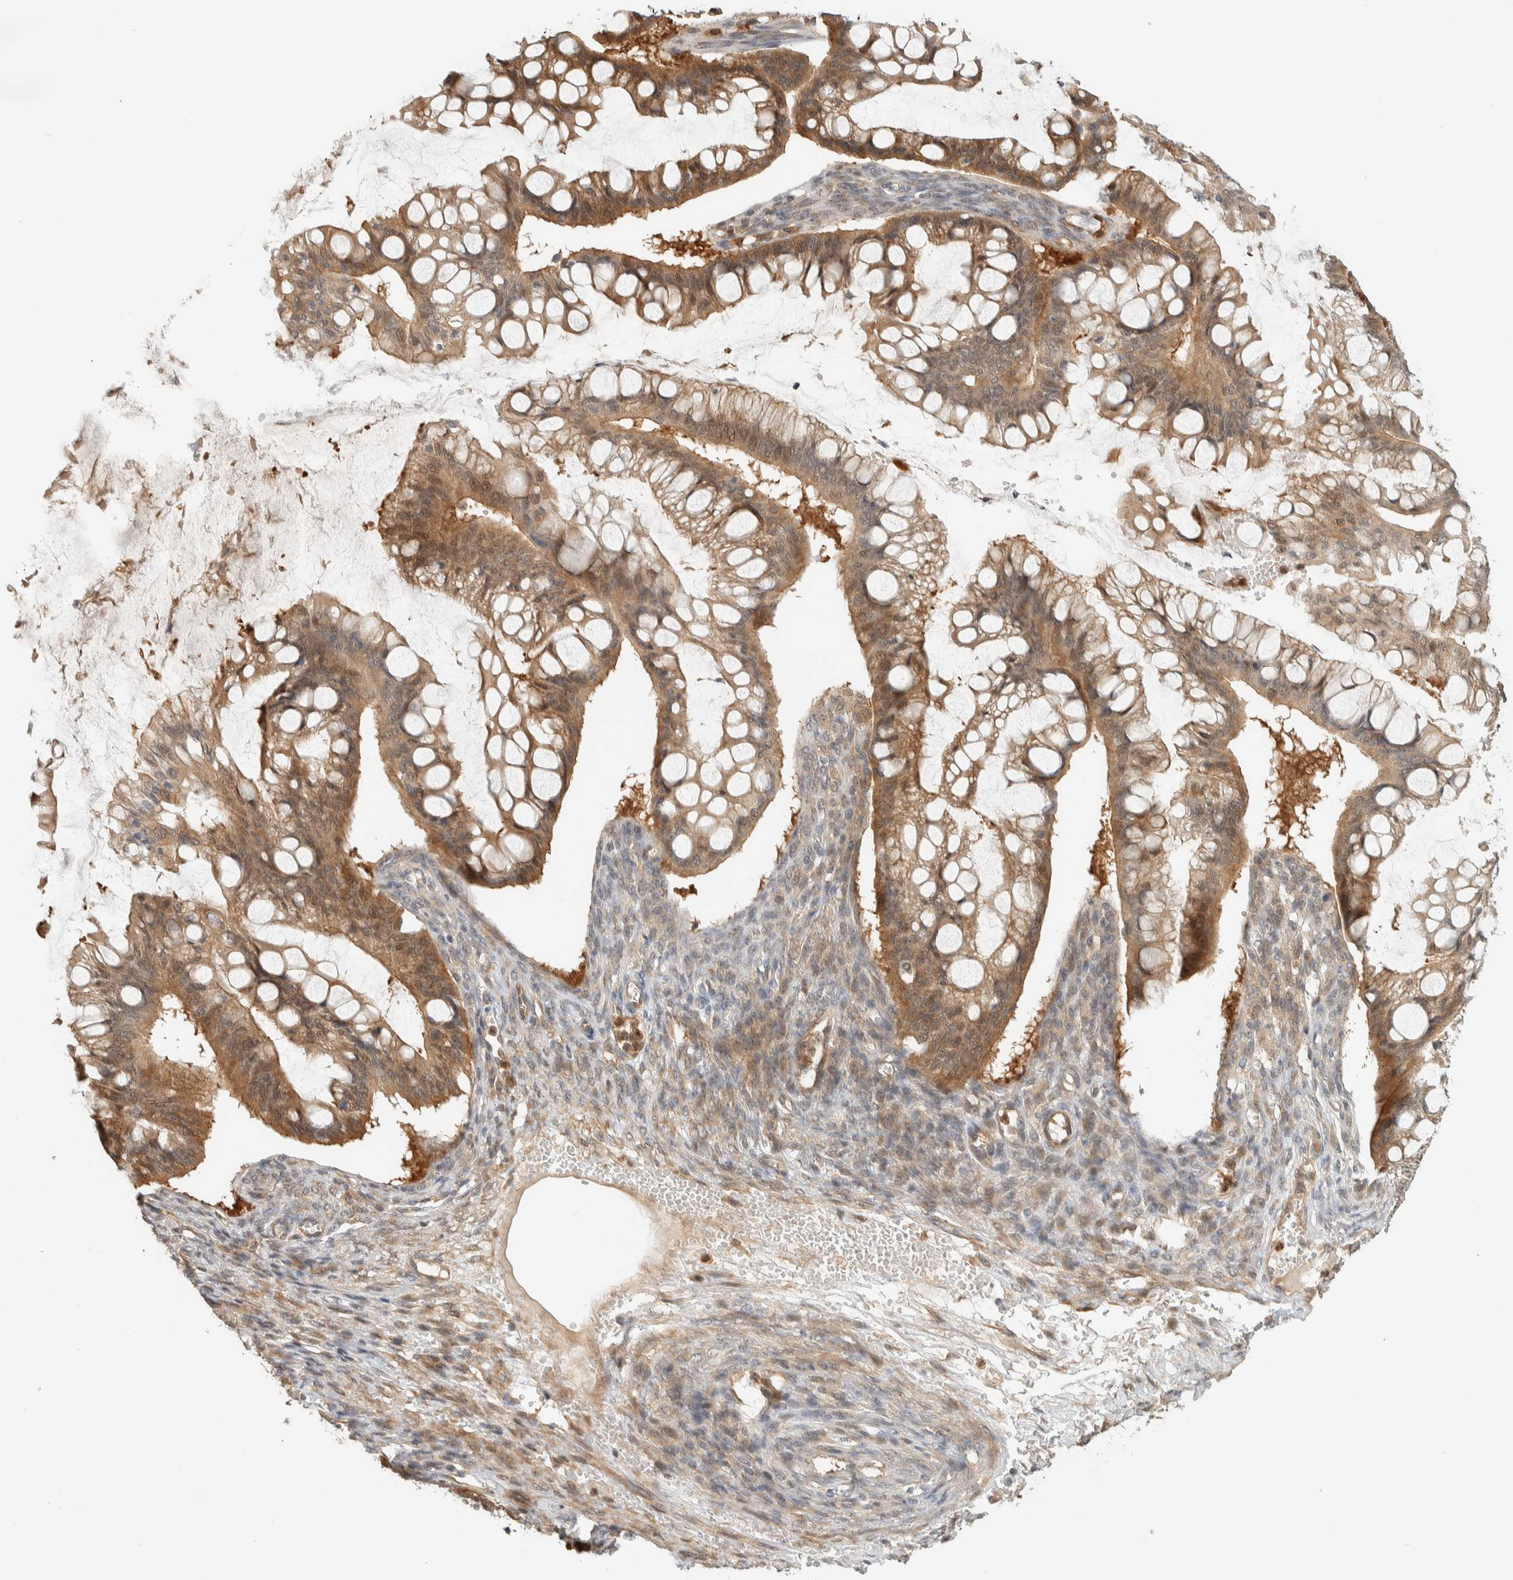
{"staining": {"intensity": "moderate", "quantity": ">75%", "location": "cytoplasmic/membranous"}, "tissue": "ovarian cancer", "cell_type": "Tumor cells", "image_type": "cancer", "snomed": [{"axis": "morphology", "description": "Cystadenocarcinoma, mucinous, NOS"}, {"axis": "topography", "description": "Ovary"}], "caption": "Immunohistochemistry (IHC) (DAB) staining of mucinous cystadenocarcinoma (ovarian) exhibits moderate cytoplasmic/membranous protein positivity in approximately >75% of tumor cells. The staining was performed using DAB (3,3'-diaminobenzidine), with brown indicating positive protein expression. Nuclei are stained blue with hematoxylin.", "gene": "ADSS2", "patient": {"sex": "female", "age": 73}}